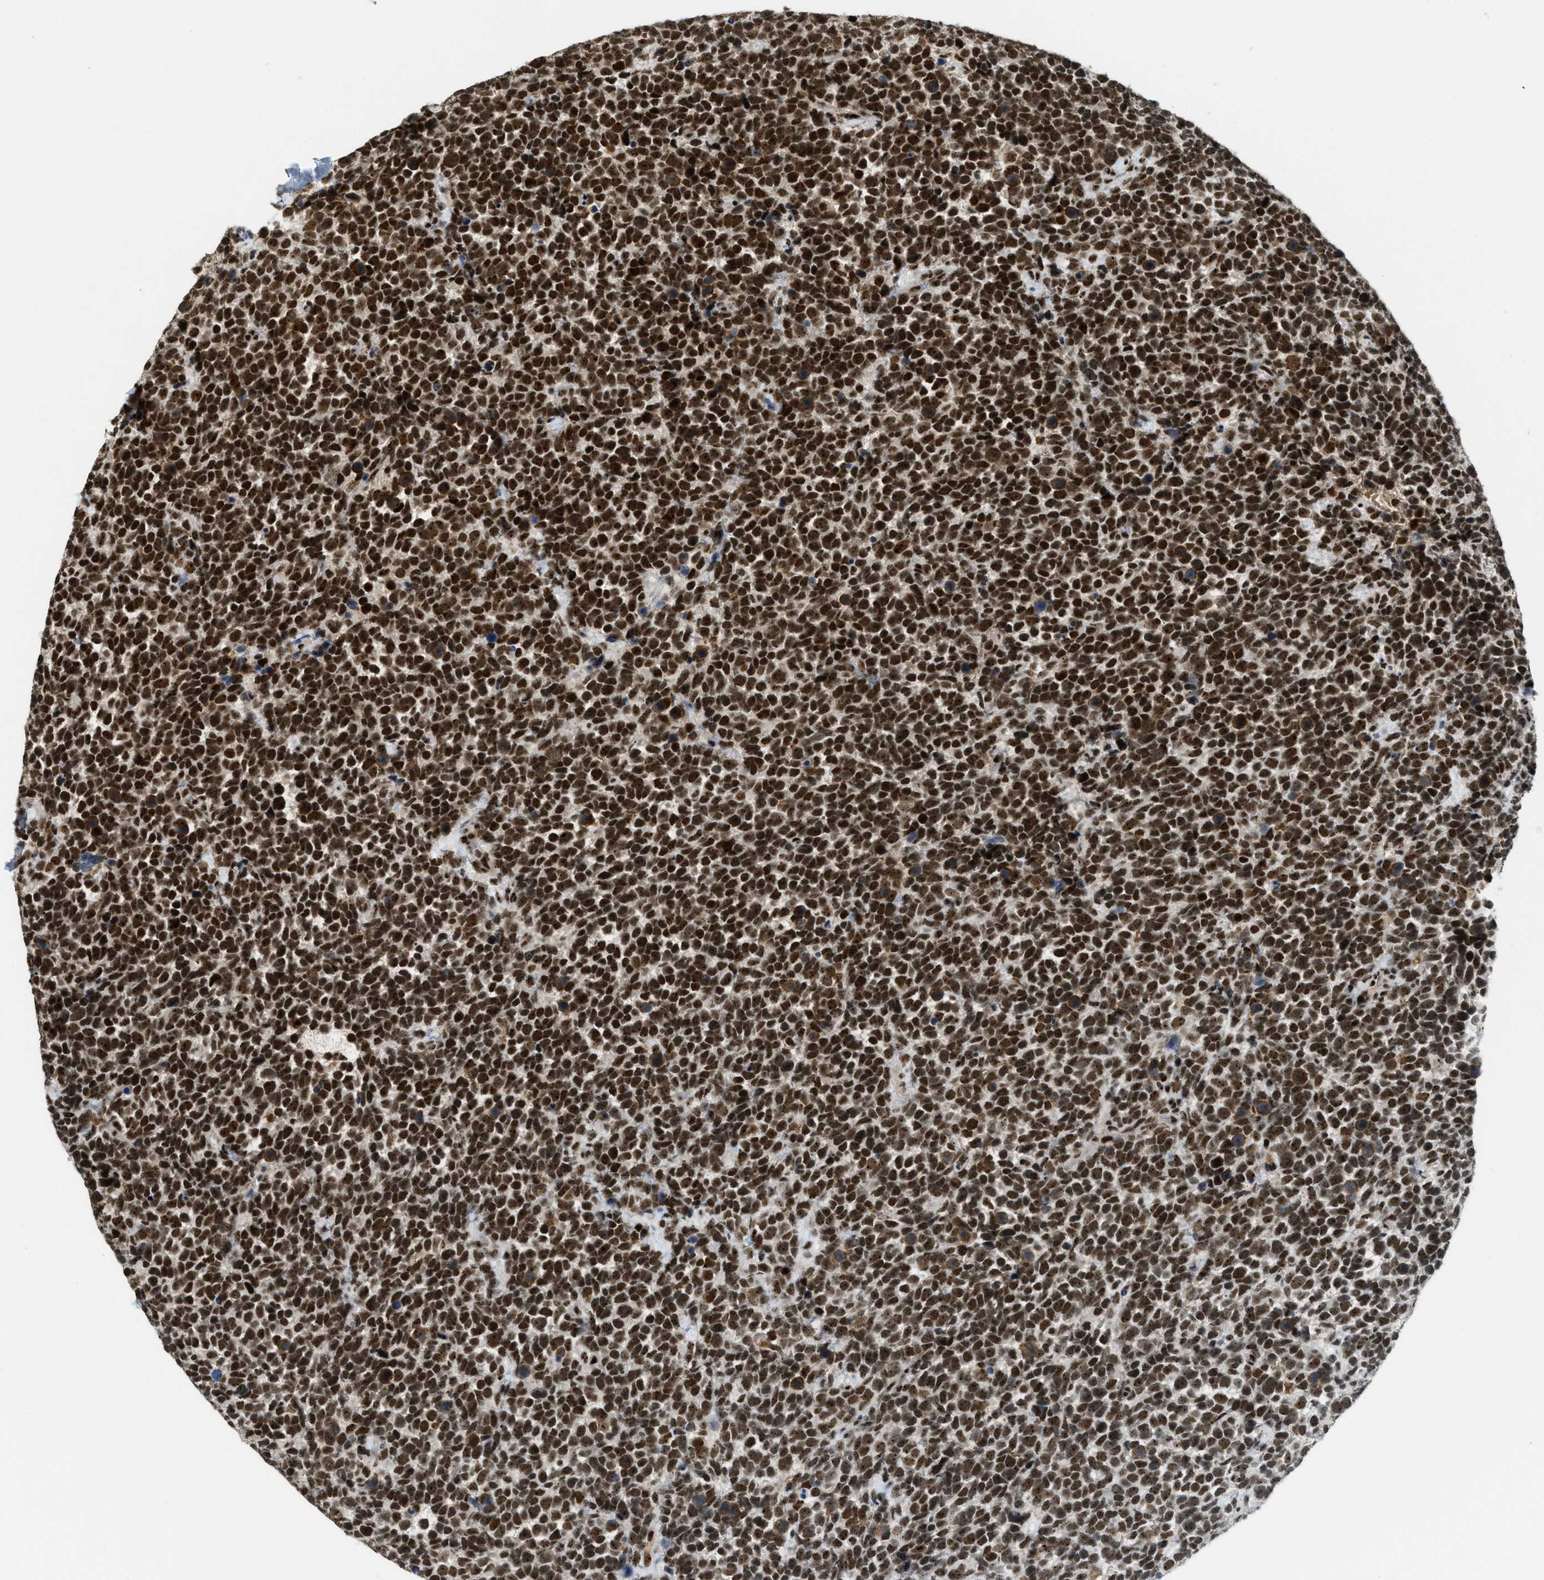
{"staining": {"intensity": "strong", "quantity": ">75%", "location": "nuclear"}, "tissue": "urothelial cancer", "cell_type": "Tumor cells", "image_type": "cancer", "snomed": [{"axis": "morphology", "description": "Urothelial carcinoma, High grade"}, {"axis": "topography", "description": "Urinary bladder"}], "caption": "IHC (DAB (3,3'-diaminobenzidine)) staining of human urothelial cancer shows strong nuclear protein expression in approximately >75% of tumor cells.", "gene": "URB1", "patient": {"sex": "female", "age": 82}}